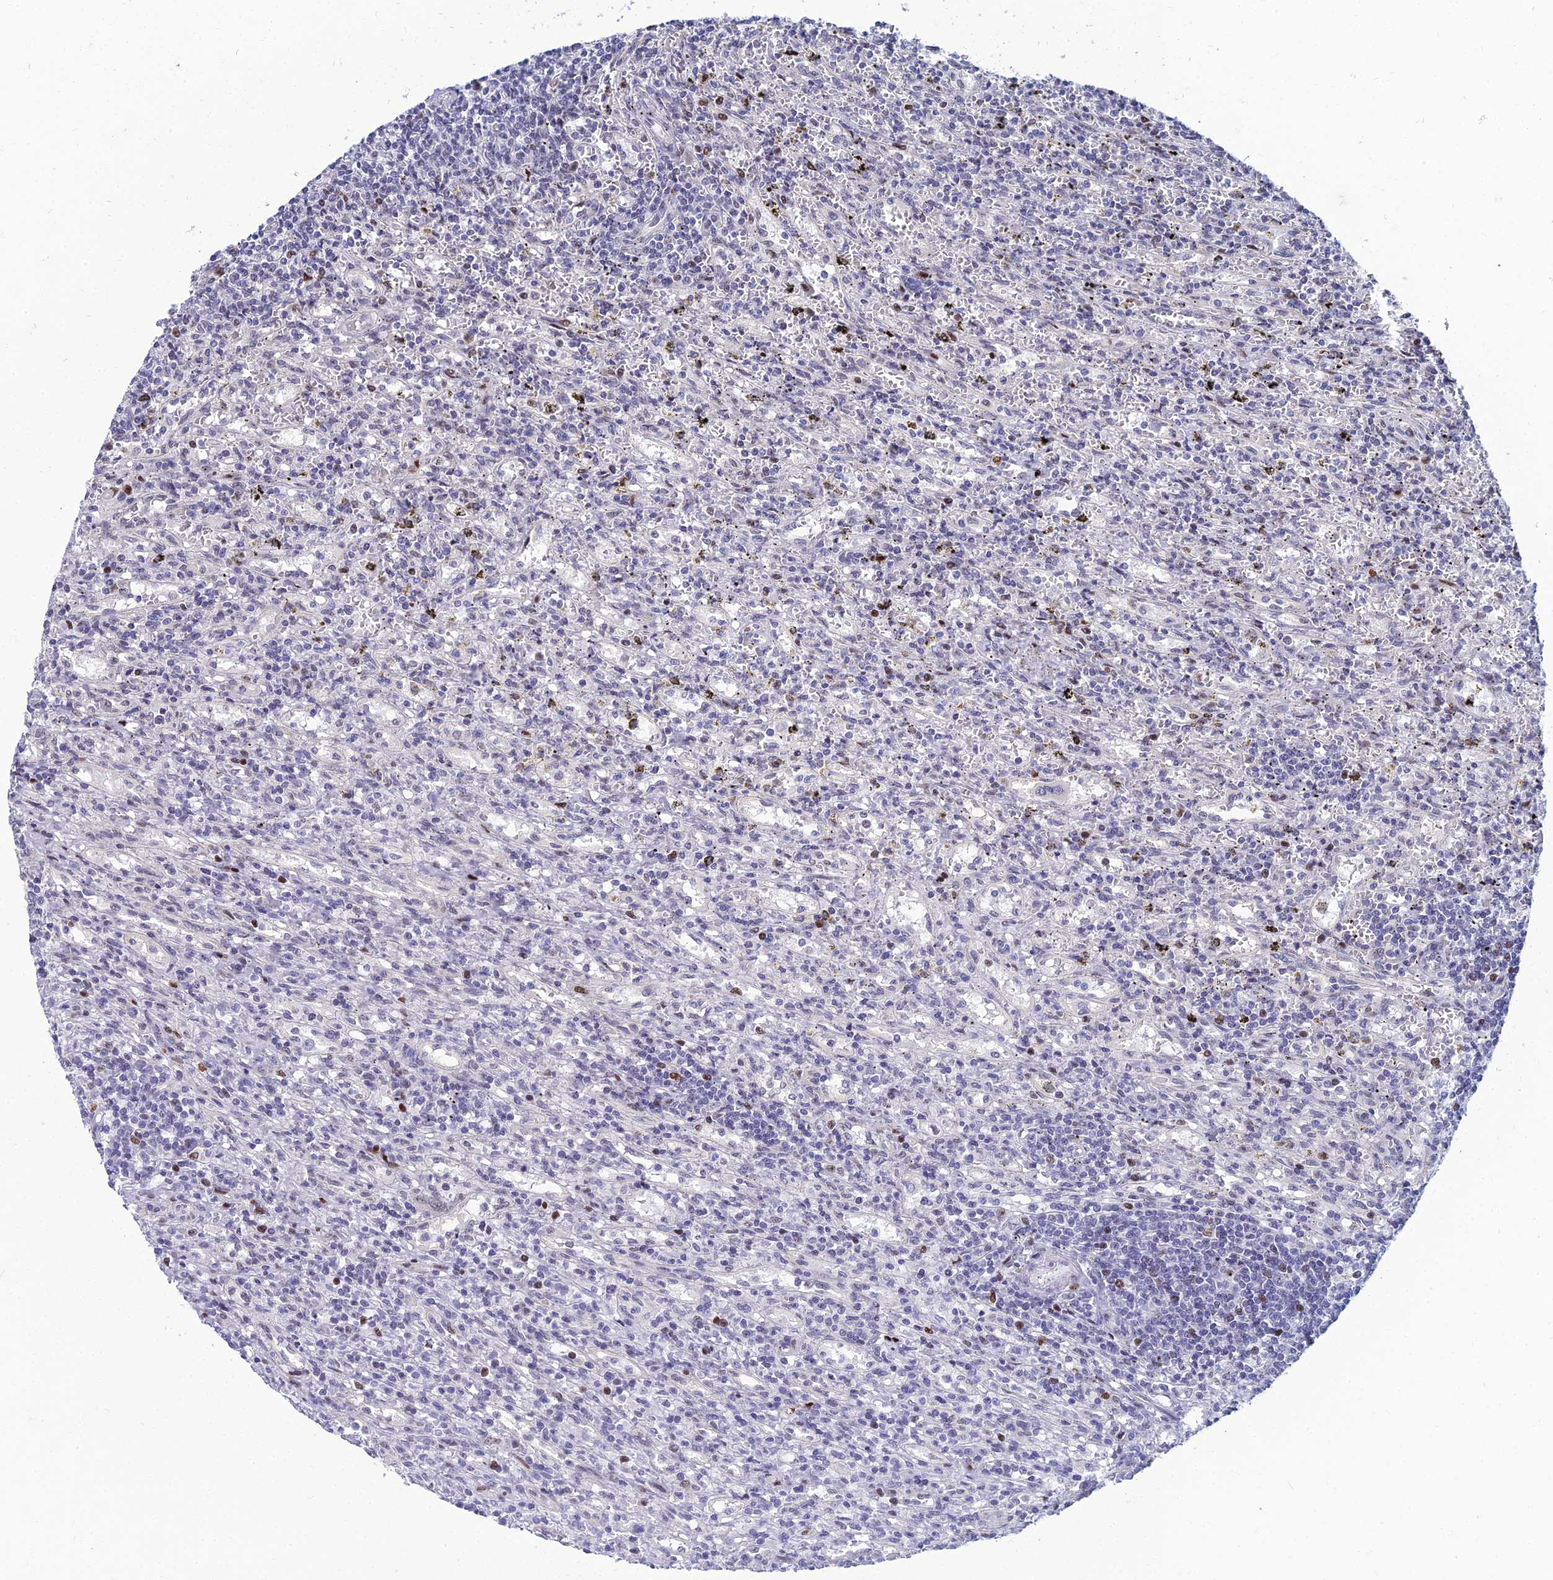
{"staining": {"intensity": "negative", "quantity": "none", "location": "none"}, "tissue": "lymphoma", "cell_type": "Tumor cells", "image_type": "cancer", "snomed": [{"axis": "morphology", "description": "Malignant lymphoma, non-Hodgkin's type, Low grade"}, {"axis": "topography", "description": "Spleen"}], "caption": "Tumor cells show no significant expression in malignant lymphoma, non-Hodgkin's type (low-grade).", "gene": "TAF9B", "patient": {"sex": "male", "age": 76}}